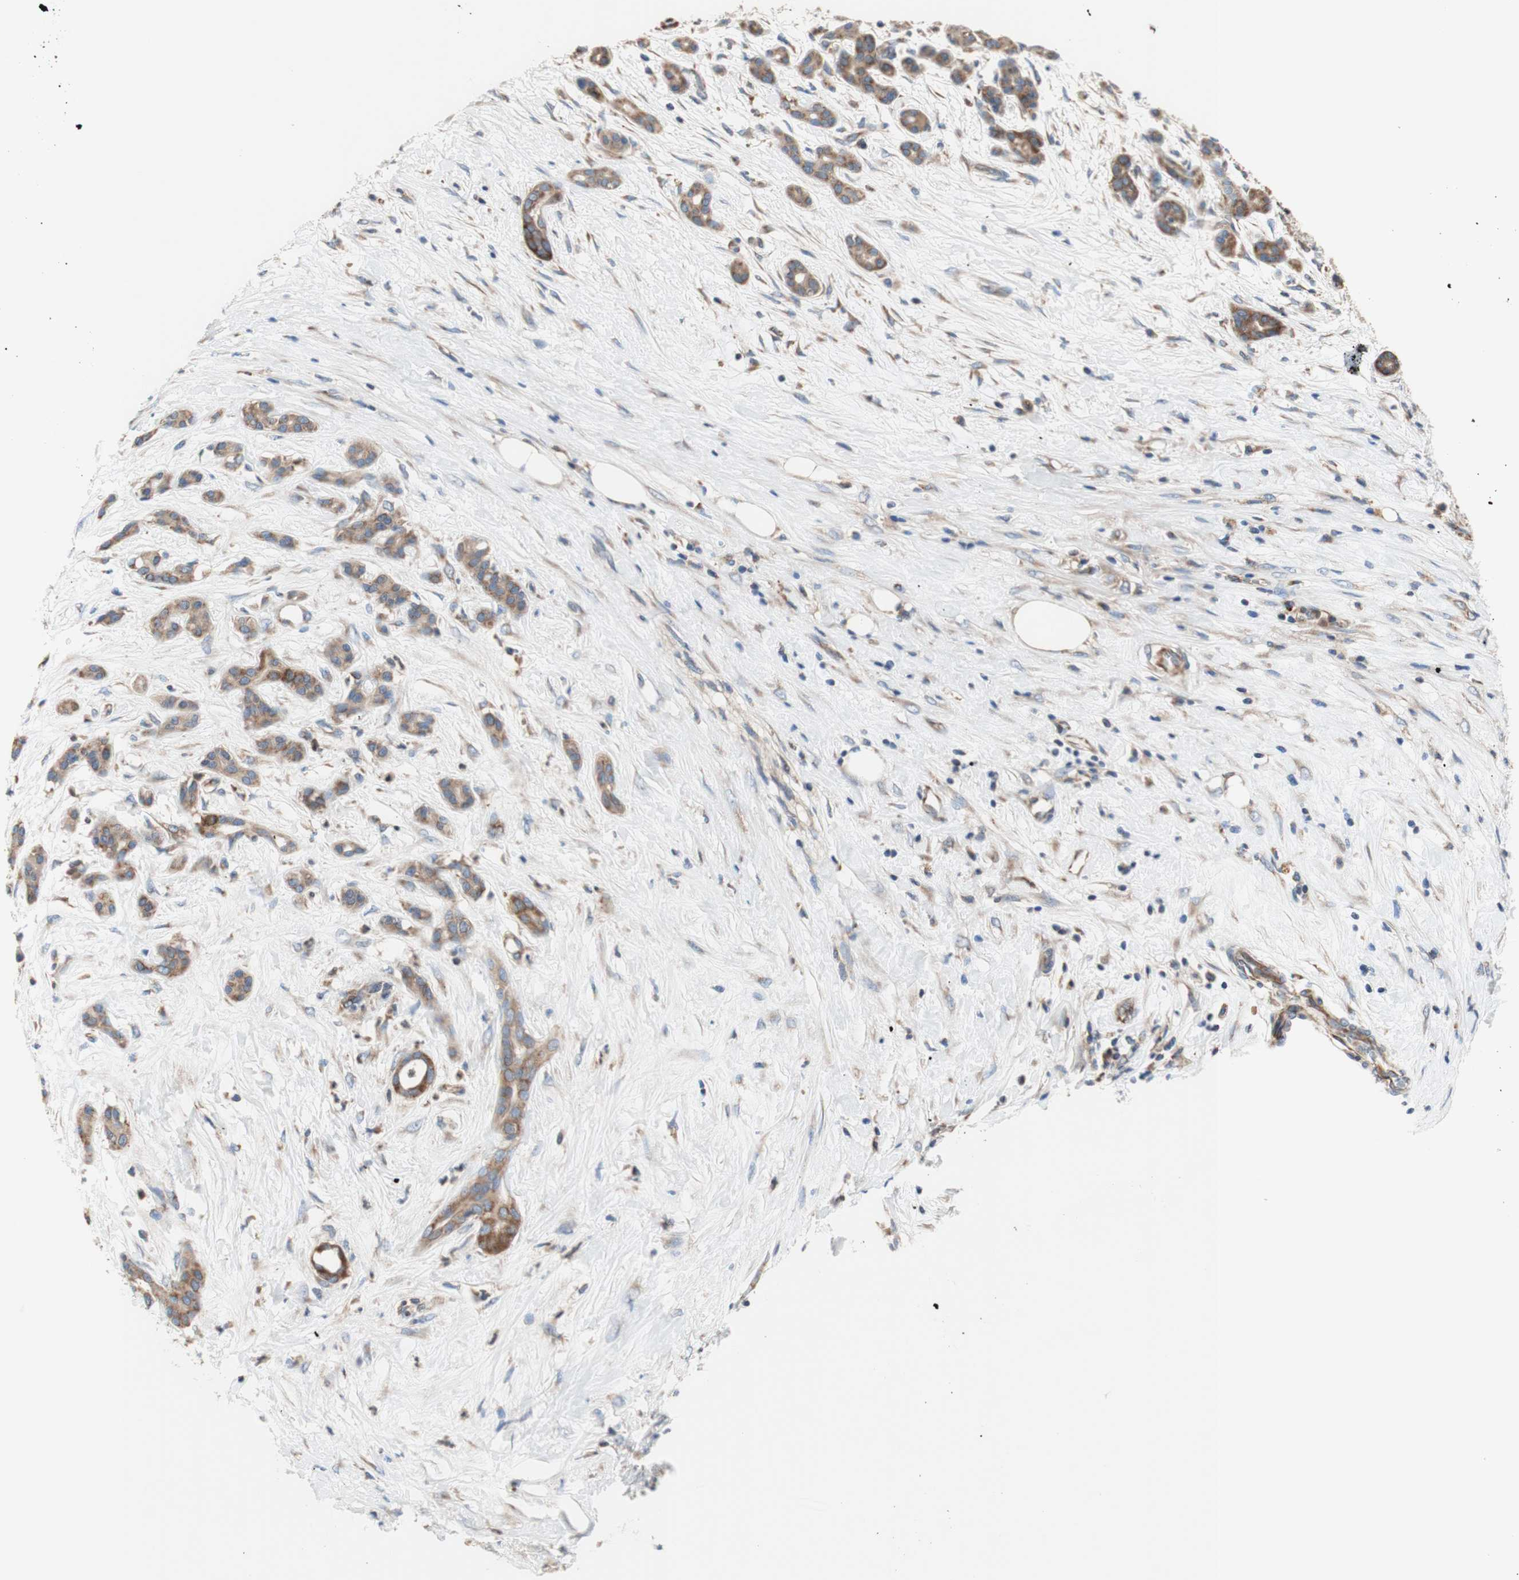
{"staining": {"intensity": "strong", "quantity": "<25%", "location": "cytoplasmic/membranous"}, "tissue": "pancreatic cancer", "cell_type": "Tumor cells", "image_type": "cancer", "snomed": [{"axis": "morphology", "description": "Adenocarcinoma, NOS"}, {"axis": "topography", "description": "Pancreas"}], "caption": "Pancreatic cancer (adenocarcinoma) was stained to show a protein in brown. There is medium levels of strong cytoplasmic/membranous staining in approximately <25% of tumor cells.", "gene": "FMR1", "patient": {"sex": "male", "age": 41}}